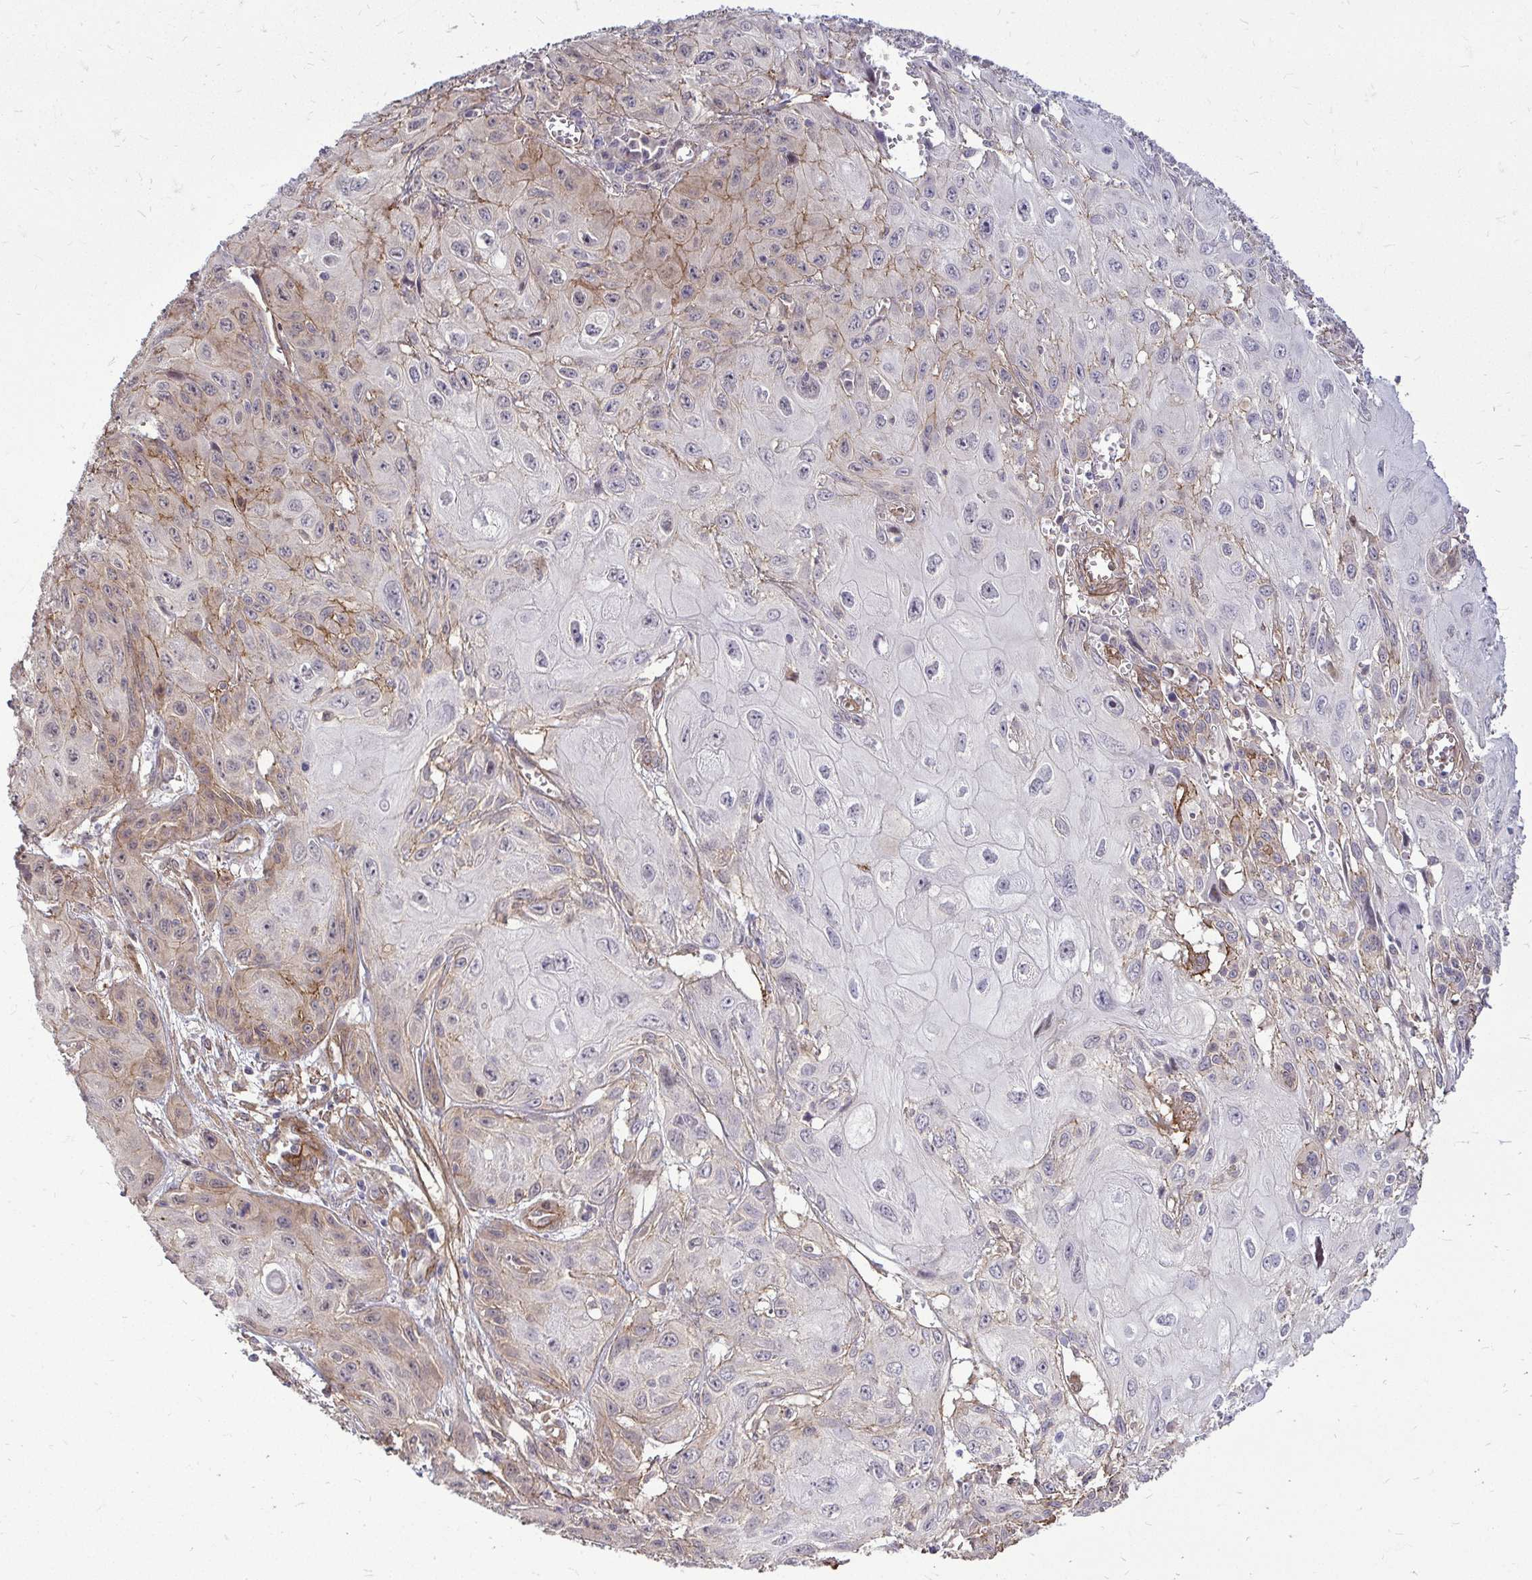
{"staining": {"intensity": "moderate", "quantity": ">75%", "location": "cytoplasmic/membranous"}, "tissue": "skin cancer", "cell_type": "Tumor cells", "image_type": "cancer", "snomed": [{"axis": "morphology", "description": "Squamous cell carcinoma, NOS"}, {"axis": "topography", "description": "Skin"}, {"axis": "topography", "description": "Vulva"}], "caption": "Immunohistochemistry (IHC) image of neoplastic tissue: human skin squamous cell carcinoma stained using immunohistochemistry displays medium levels of moderate protein expression localized specifically in the cytoplasmic/membranous of tumor cells, appearing as a cytoplasmic/membranous brown color.", "gene": "TRIP6", "patient": {"sex": "female", "age": 71}}